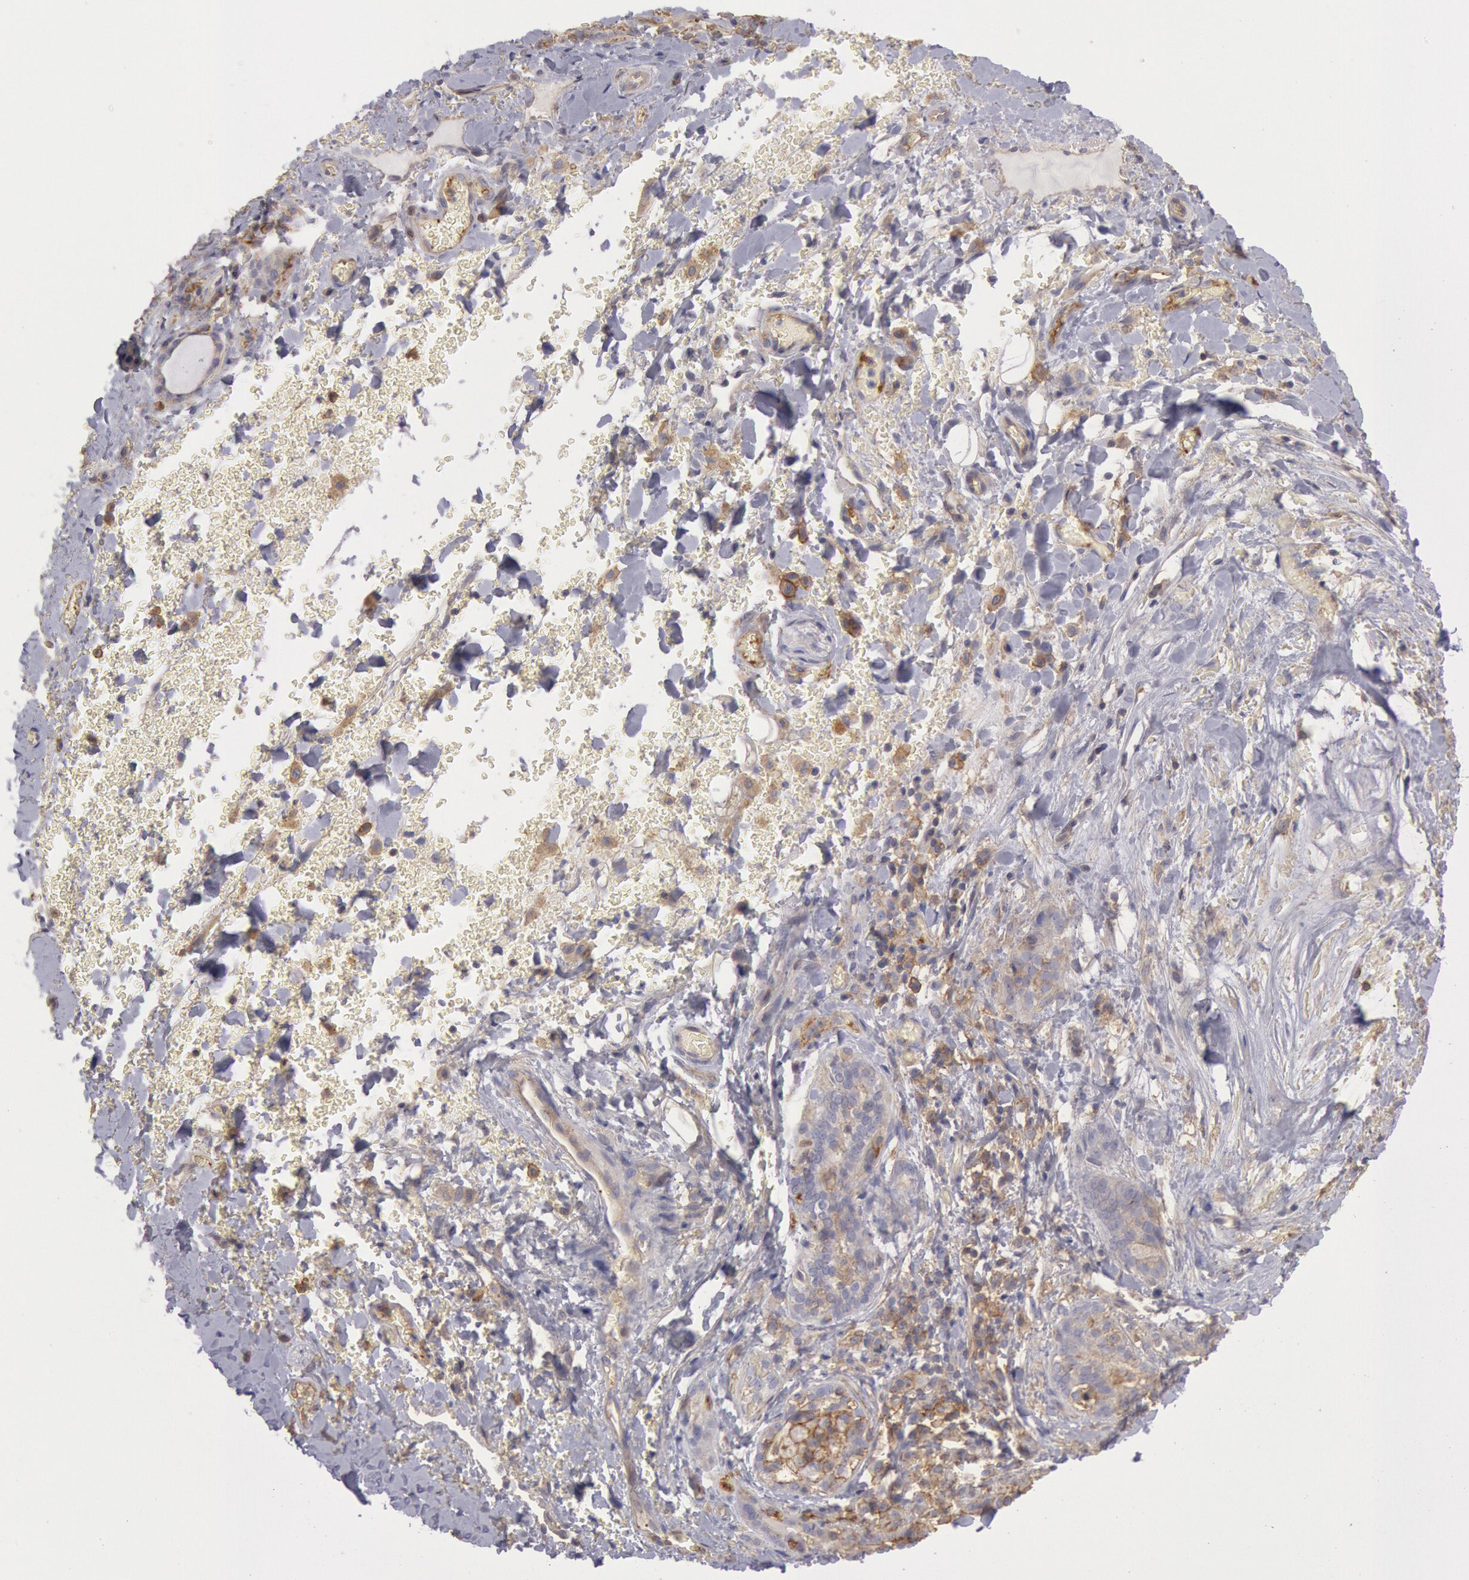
{"staining": {"intensity": "weak", "quantity": "25%-75%", "location": "cytoplasmic/membranous"}, "tissue": "thyroid gland", "cell_type": "Glandular cells", "image_type": "normal", "snomed": [{"axis": "morphology", "description": "Normal tissue, NOS"}, {"axis": "topography", "description": "Thyroid gland"}], "caption": "IHC photomicrograph of unremarkable thyroid gland: human thyroid gland stained using immunohistochemistry shows low levels of weak protein expression localized specifically in the cytoplasmic/membranous of glandular cells, appearing as a cytoplasmic/membranous brown color.", "gene": "SNAP23", "patient": {"sex": "male", "age": 61}}